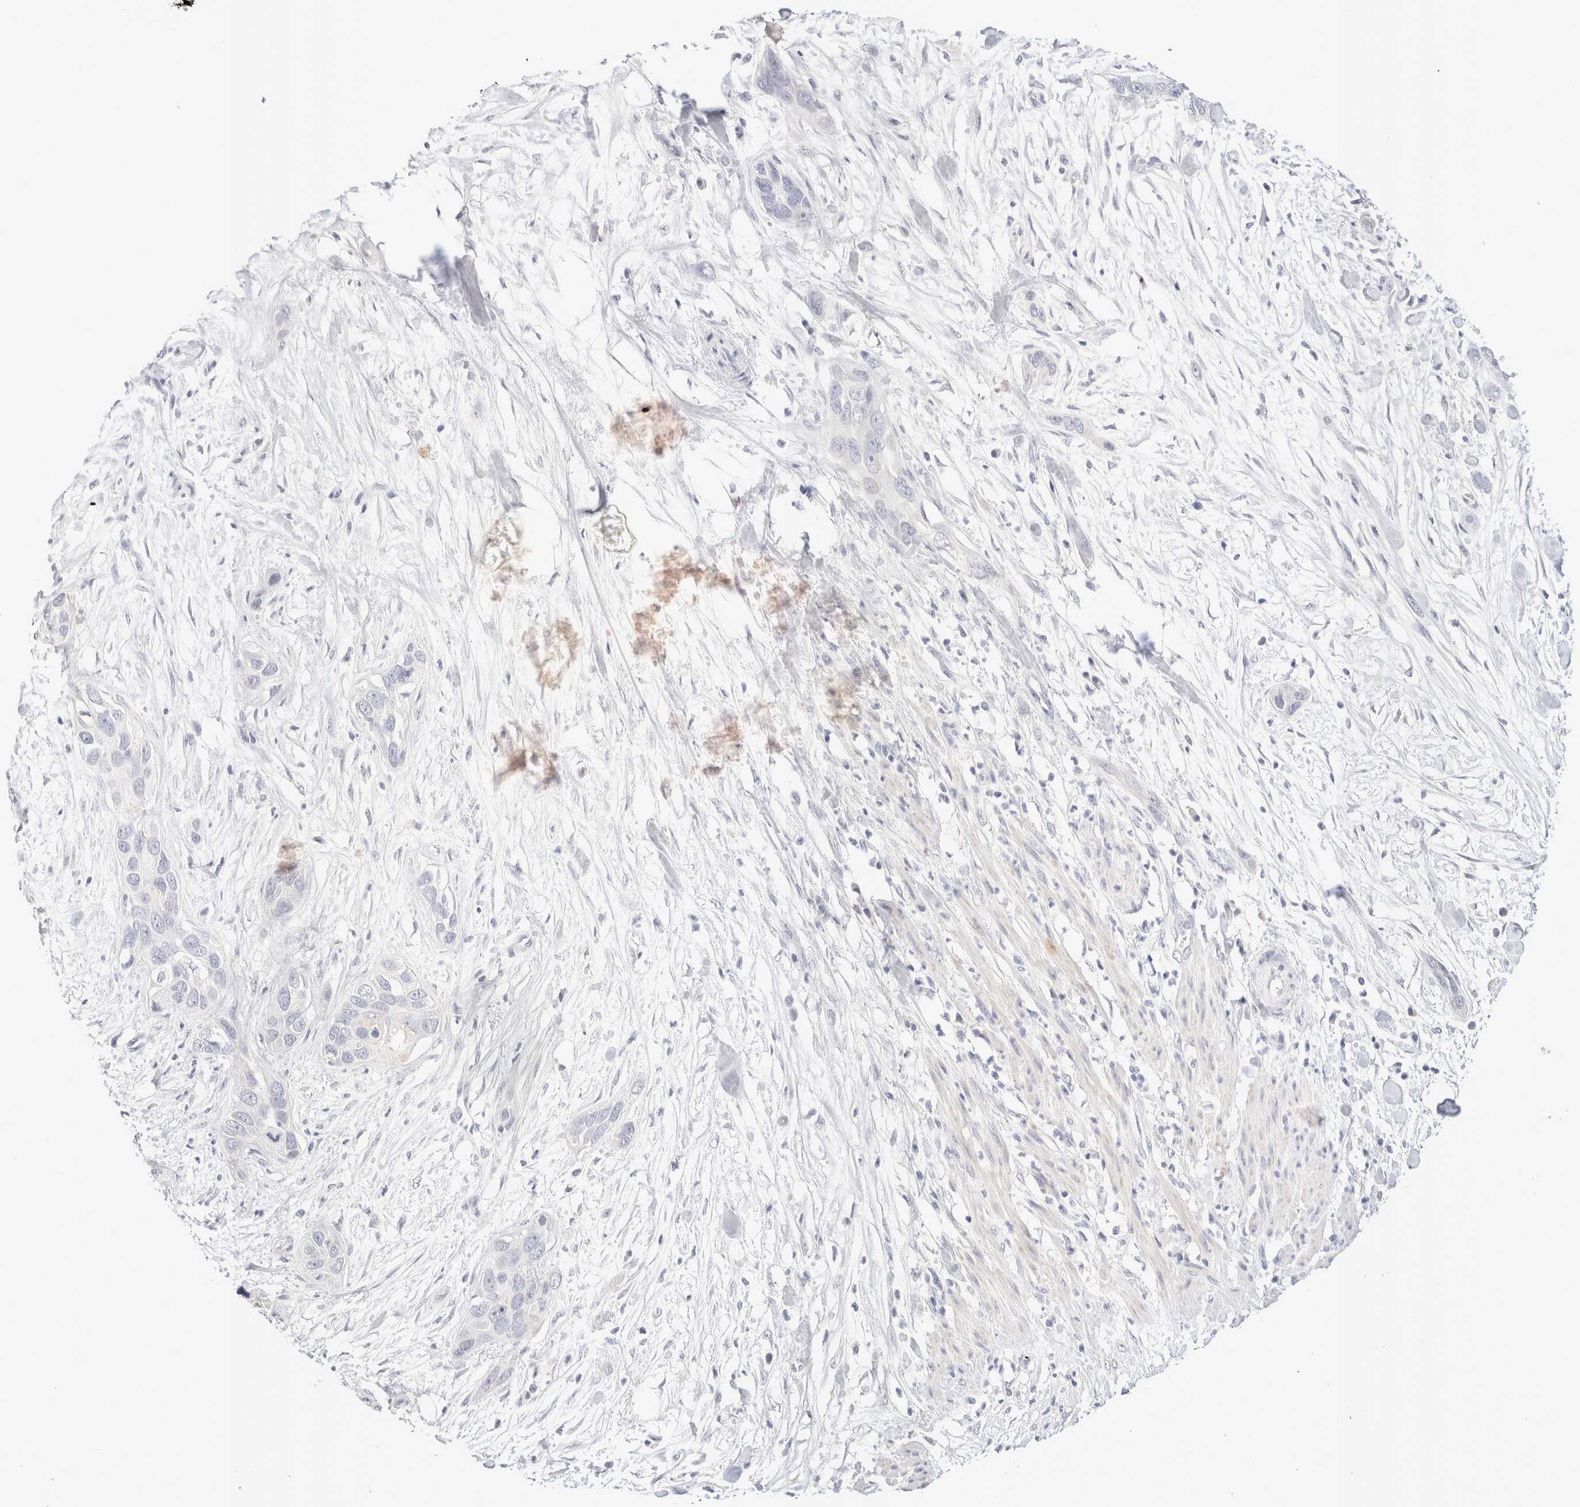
{"staining": {"intensity": "negative", "quantity": "none", "location": "none"}, "tissue": "pancreatic cancer", "cell_type": "Tumor cells", "image_type": "cancer", "snomed": [{"axis": "morphology", "description": "Adenocarcinoma, NOS"}, {"axis": "topography", "description": "Pancreas"}], "caption": "IHC of pancreatic cancer (adenocarcinoma) displays no positivity in tumor cells.", "gene": "EPCAM", "patient": {"sex": "female", "age": 60}}